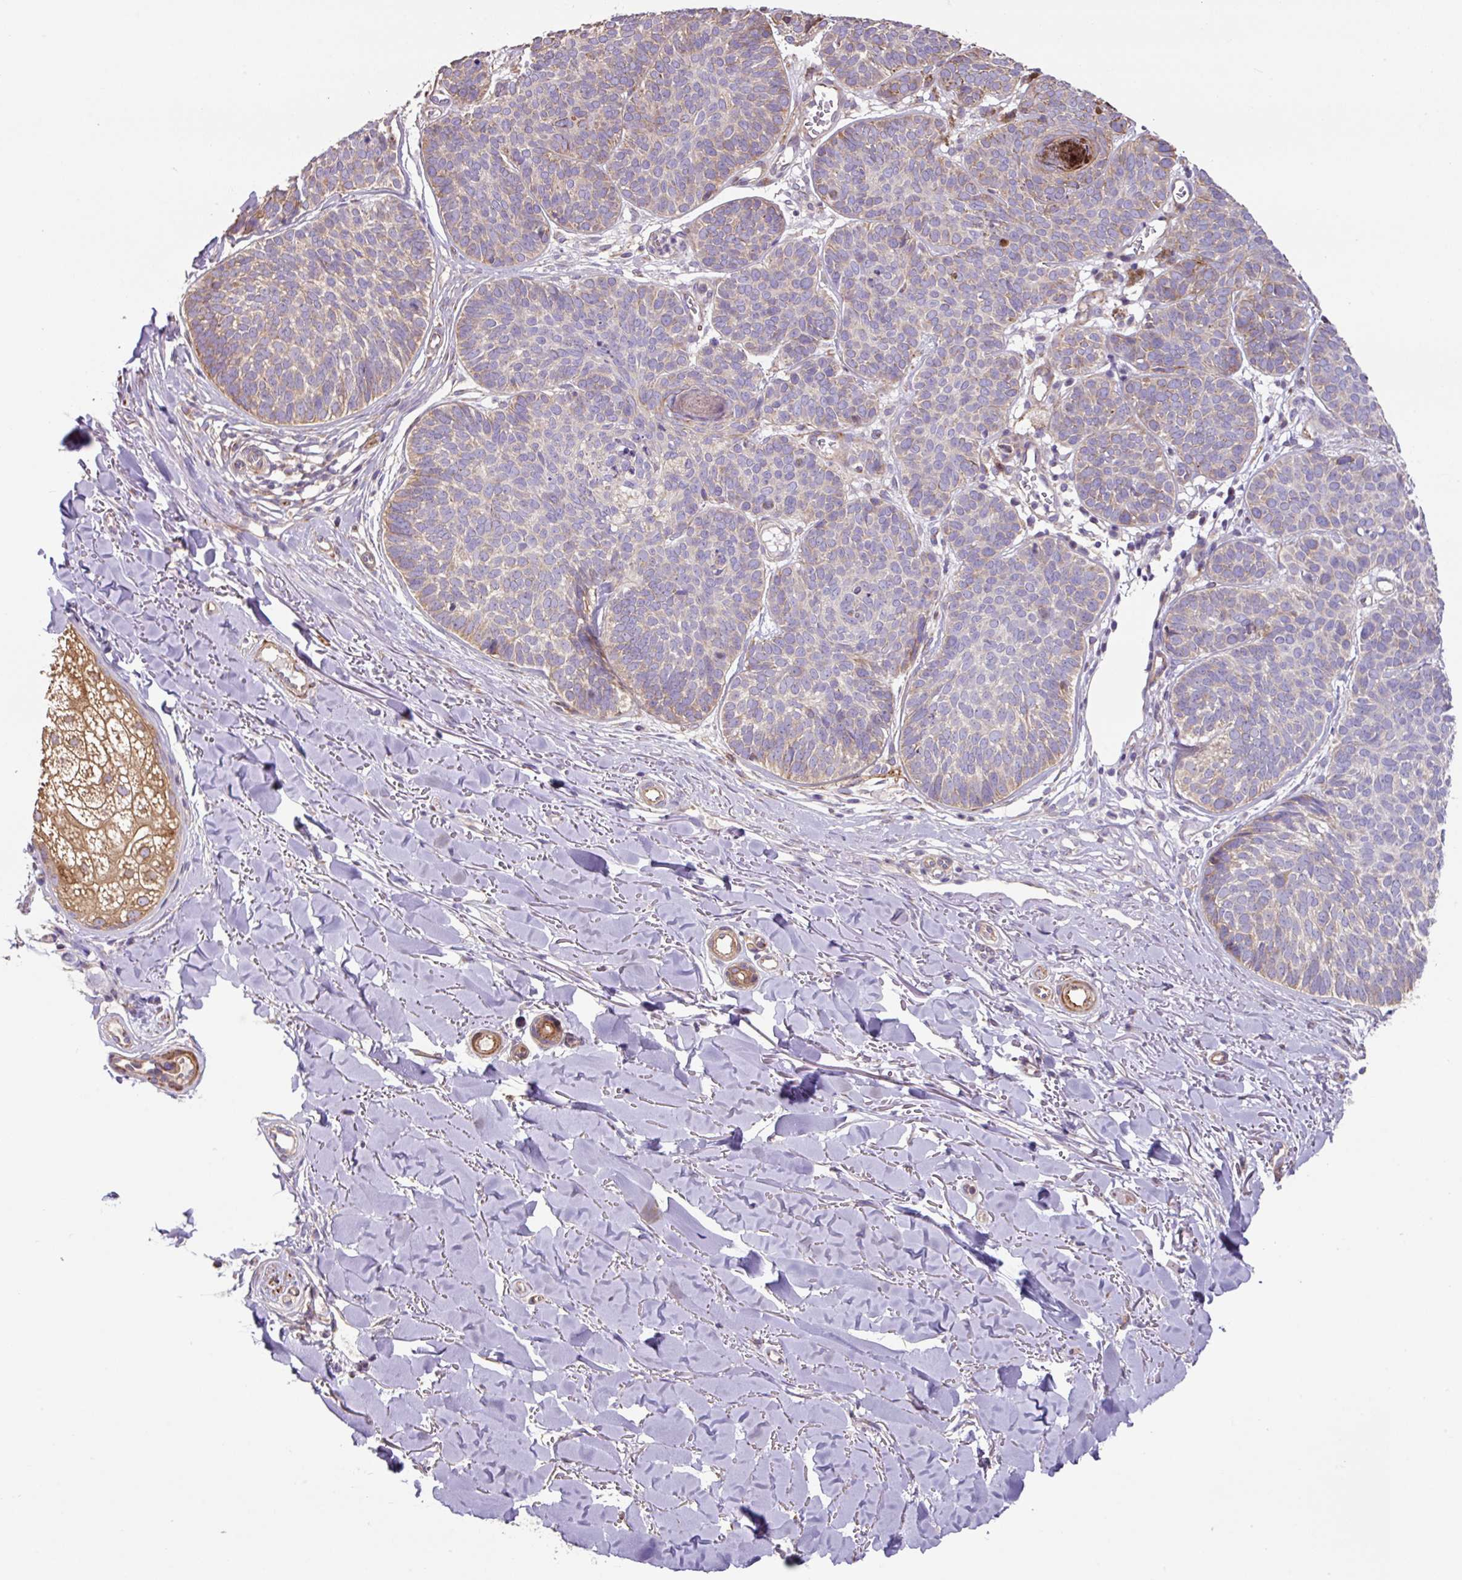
{"staining": {"intensity": "weak", "quantity": "25%-75%", "location": "cytoplasmic/membranous"}, "tissue": "skin cancer", "cell_type": "Tumor cells", "image_type": "cancer", "snomed": [{"axis": "morphology", "description": "Basal cell carcinoma"}, {"axis": "topography", "description": "Skin"}, {"axis": "topography", "description": "Skin of neck"}, {"axis": "topography", "description": "Skin of shoulder"}, {"axis": "topography", "description": "Skin of back"}], "caption": "A brown stain shows weak cytoplasmic/membranous expression of a protein in human skin cancer (basal cell carcinoma) tumor cells.", "gene": "MRRF", "patient": {"sex": "male", "age": 80}}